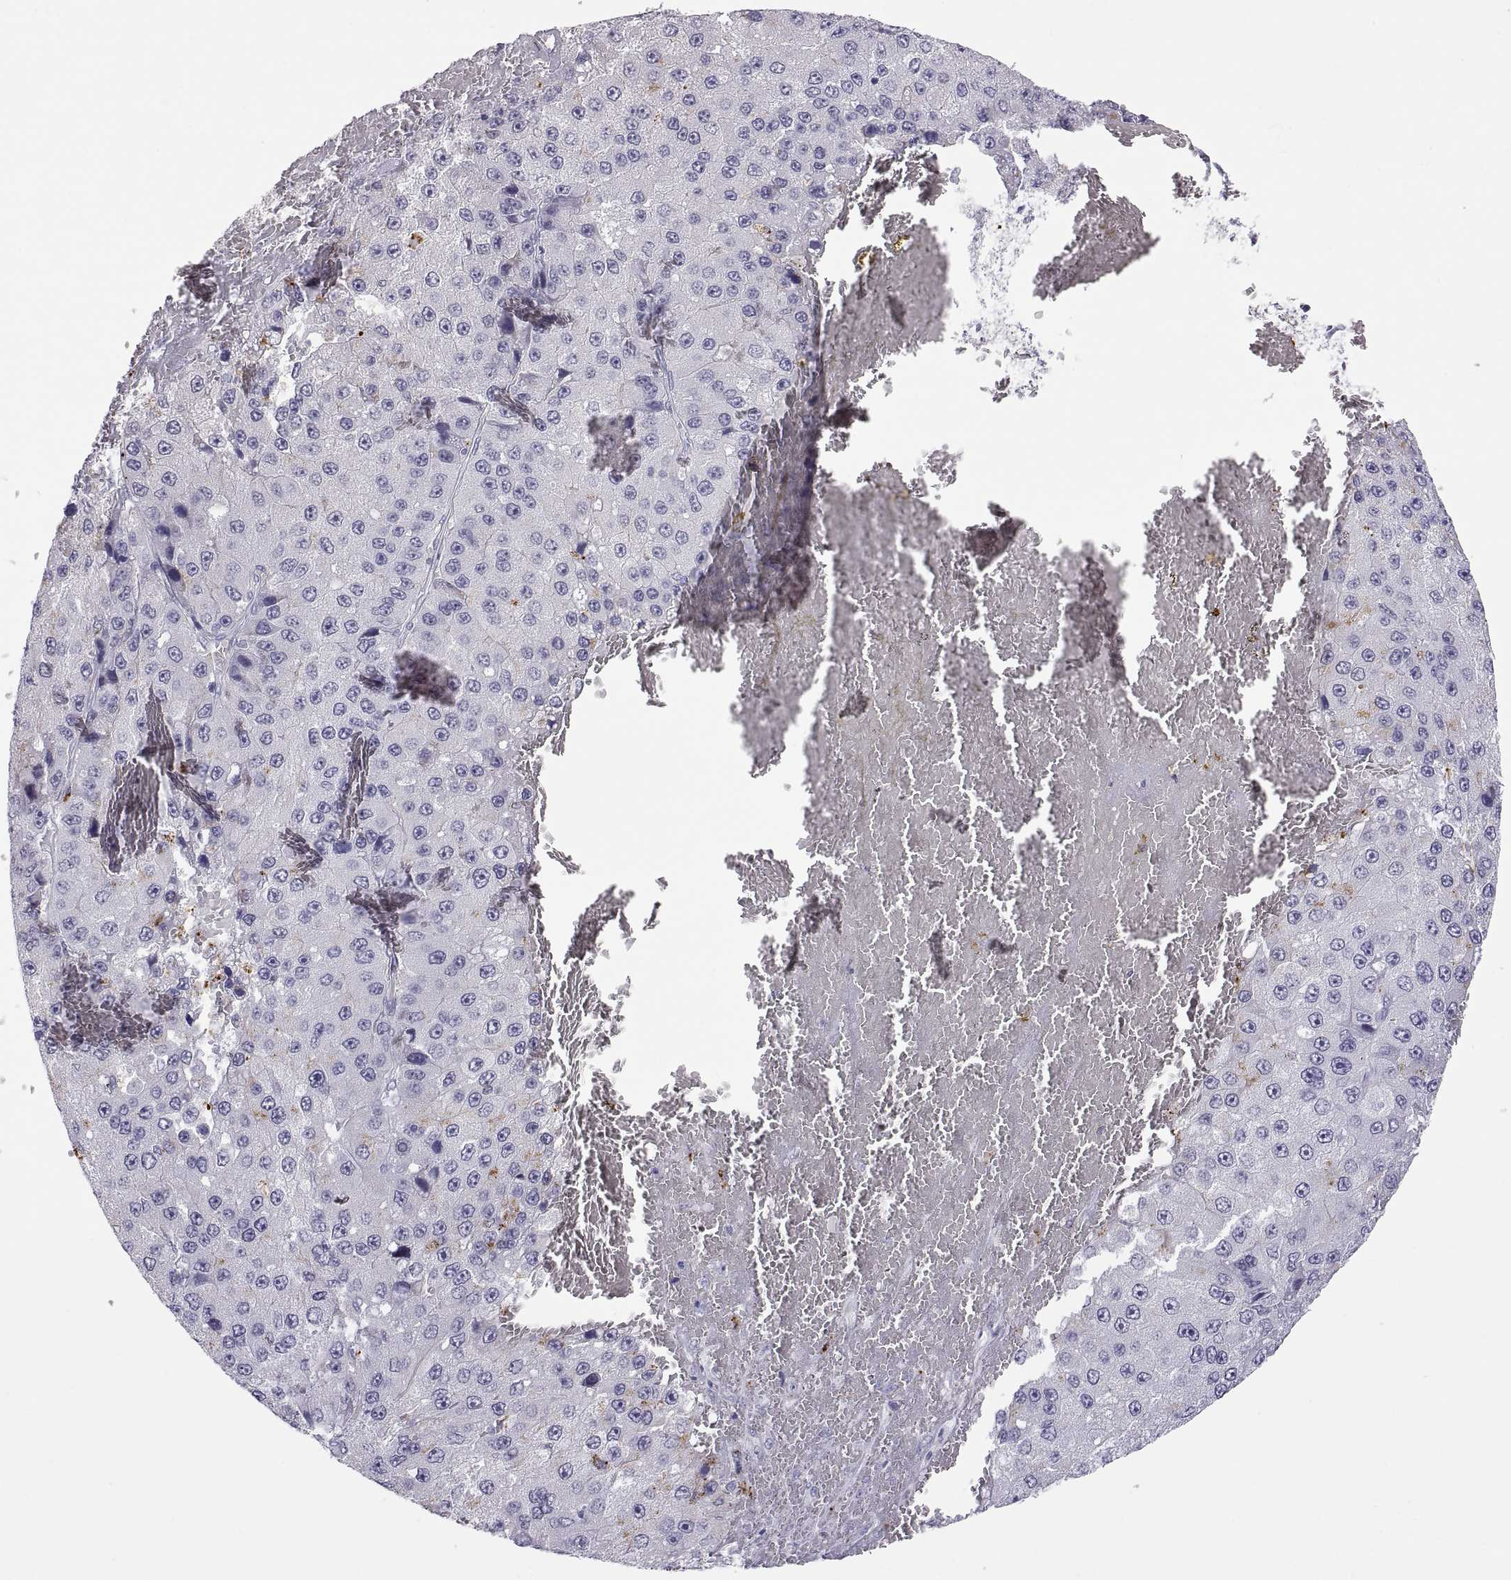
{"staining": {"intensity": "negative", "quantity": "none", "location": "none"}, "tissue": "liver cancer", "cell_type": "Tumor cells", "image_type": "cancer", "snomed": [{"axis": "morphology", "description": "Carcinoma, Hepatocellular, NOS"}, {"axis": "topography", "description": "Liver"}], "caption": "Human liver cancer stained for a protein using immunohistochemistry (IHC) displays no positivity in tumor cells.", "gene": "RGS19", "patient": {"sex": "female", "age": 73}}